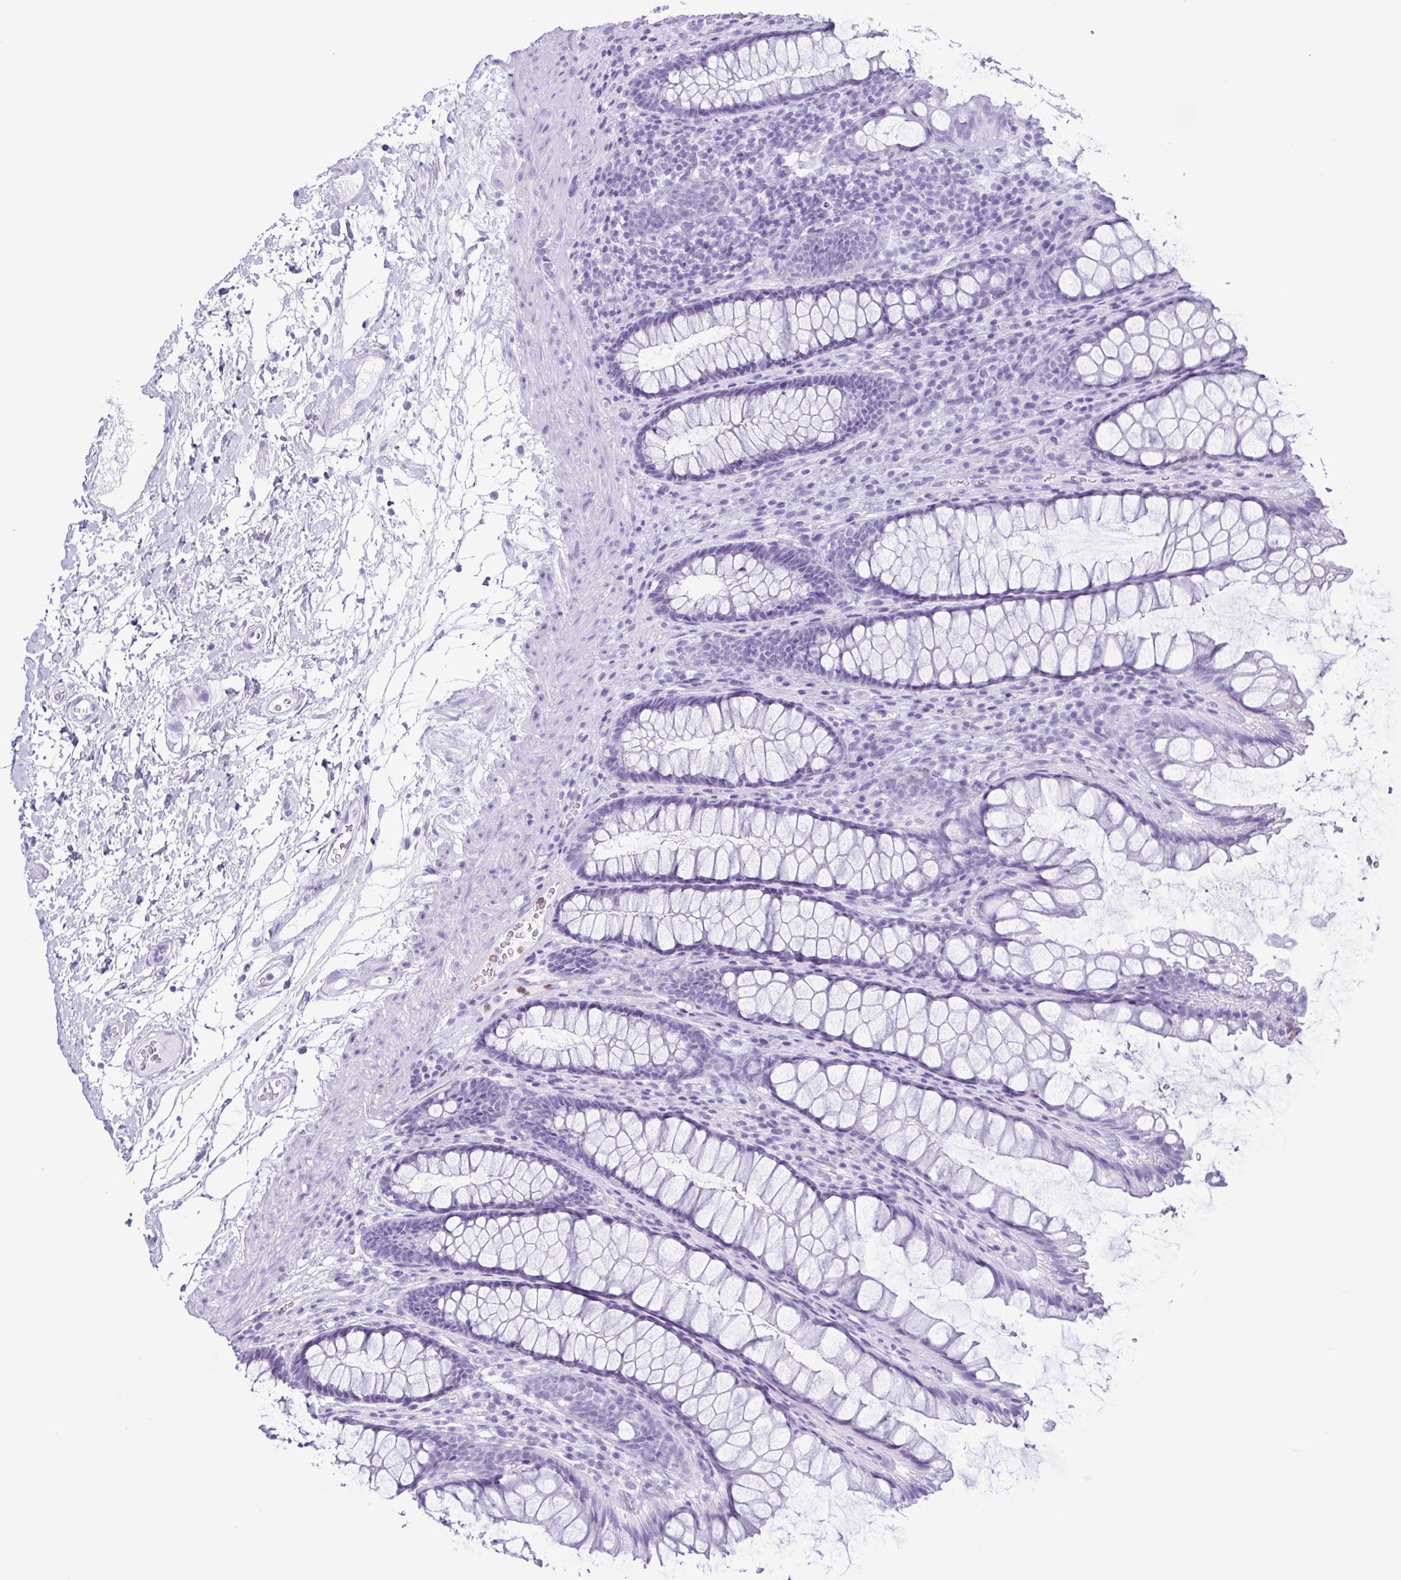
{"staining": {"intensity": "negative", "quantity": "none", "location": "none"}, "tissue": "rectum", "cell_type": "Glandular cells", "image_type": "normal", "snomed": [{"axis": "morphology", "description": "Normal tissue, NOS"}, {"axis": "topography", "description": "Rectum"}], "caption": "An immunohistochemistry (IHC) micrograph of normal rectum is shown. There is no staining in glandular cells of rectum. The staining was performed using DAB (3,3'-diaminobenzidine) to visualize the protein expression in brown, while the nuclei were stained in blue with hematoxylin (Magnification: 20x).", "gene": "LTF", "patient": {"sex": "male", "age": 72}}